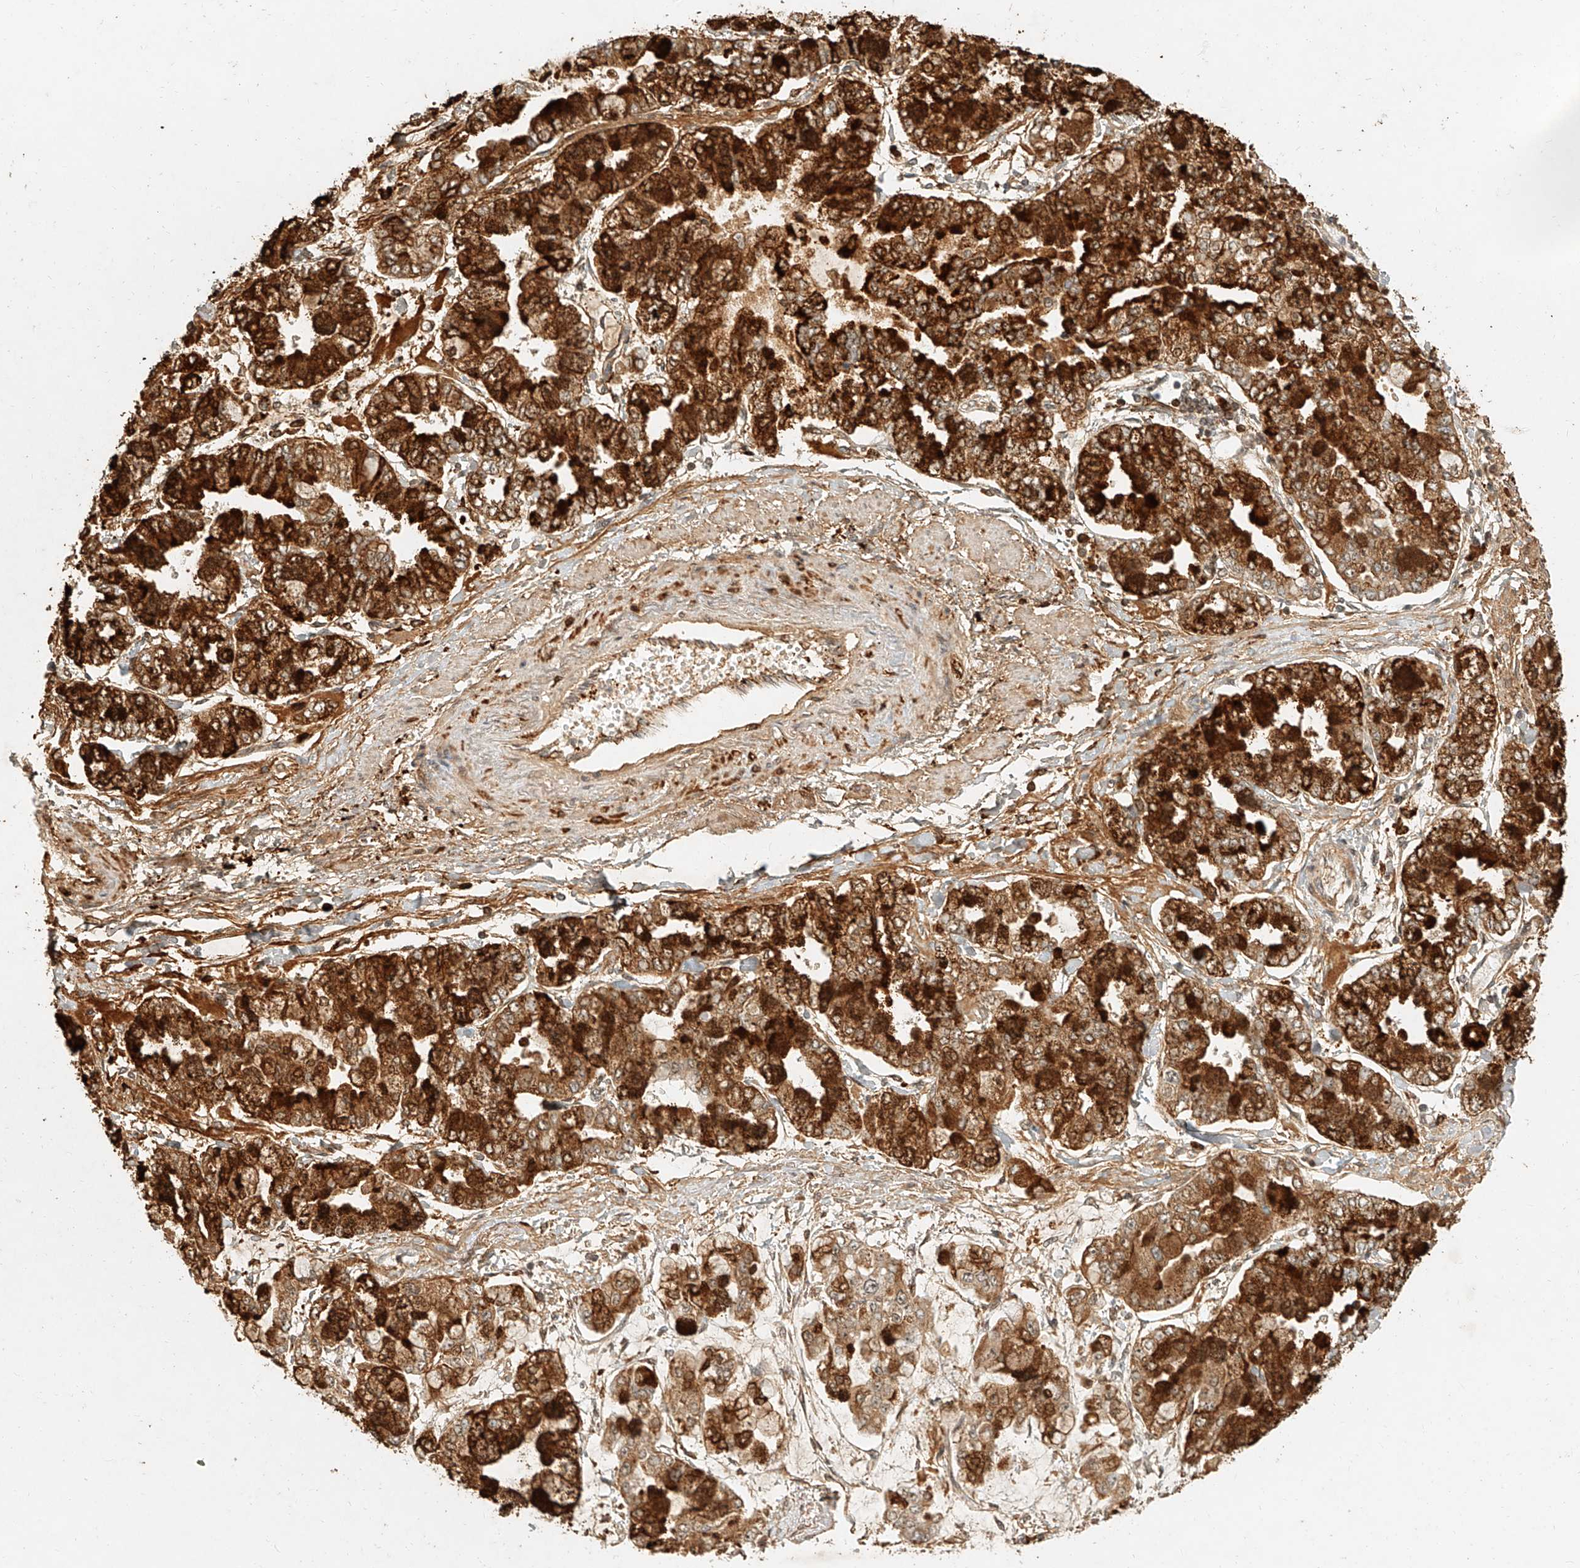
{"staining": {"intensity": "strong", "quantity": ">75%", "location": "cytoplasmic/membranous"}, "tissue": "stomach cancer", "cell_type": "Tumor cells", "image_type": "cancer", "snomed": [{"axis": "morphology", "description": "Normal tissue, NOS"}, {"axis": "morphology", "description": "Adenocarcinoma, NOS"}, {"axis": "topography", "description": "Stomach, upper"}, {"axis": "topography", "description": "Stomach"}], "caption": "Human stomach adenocarcinoma stained with a protein marker shows strong staining in tumor cells.", "gene": "CXorf58", "patient": {"sex": "male", "age": 76}}